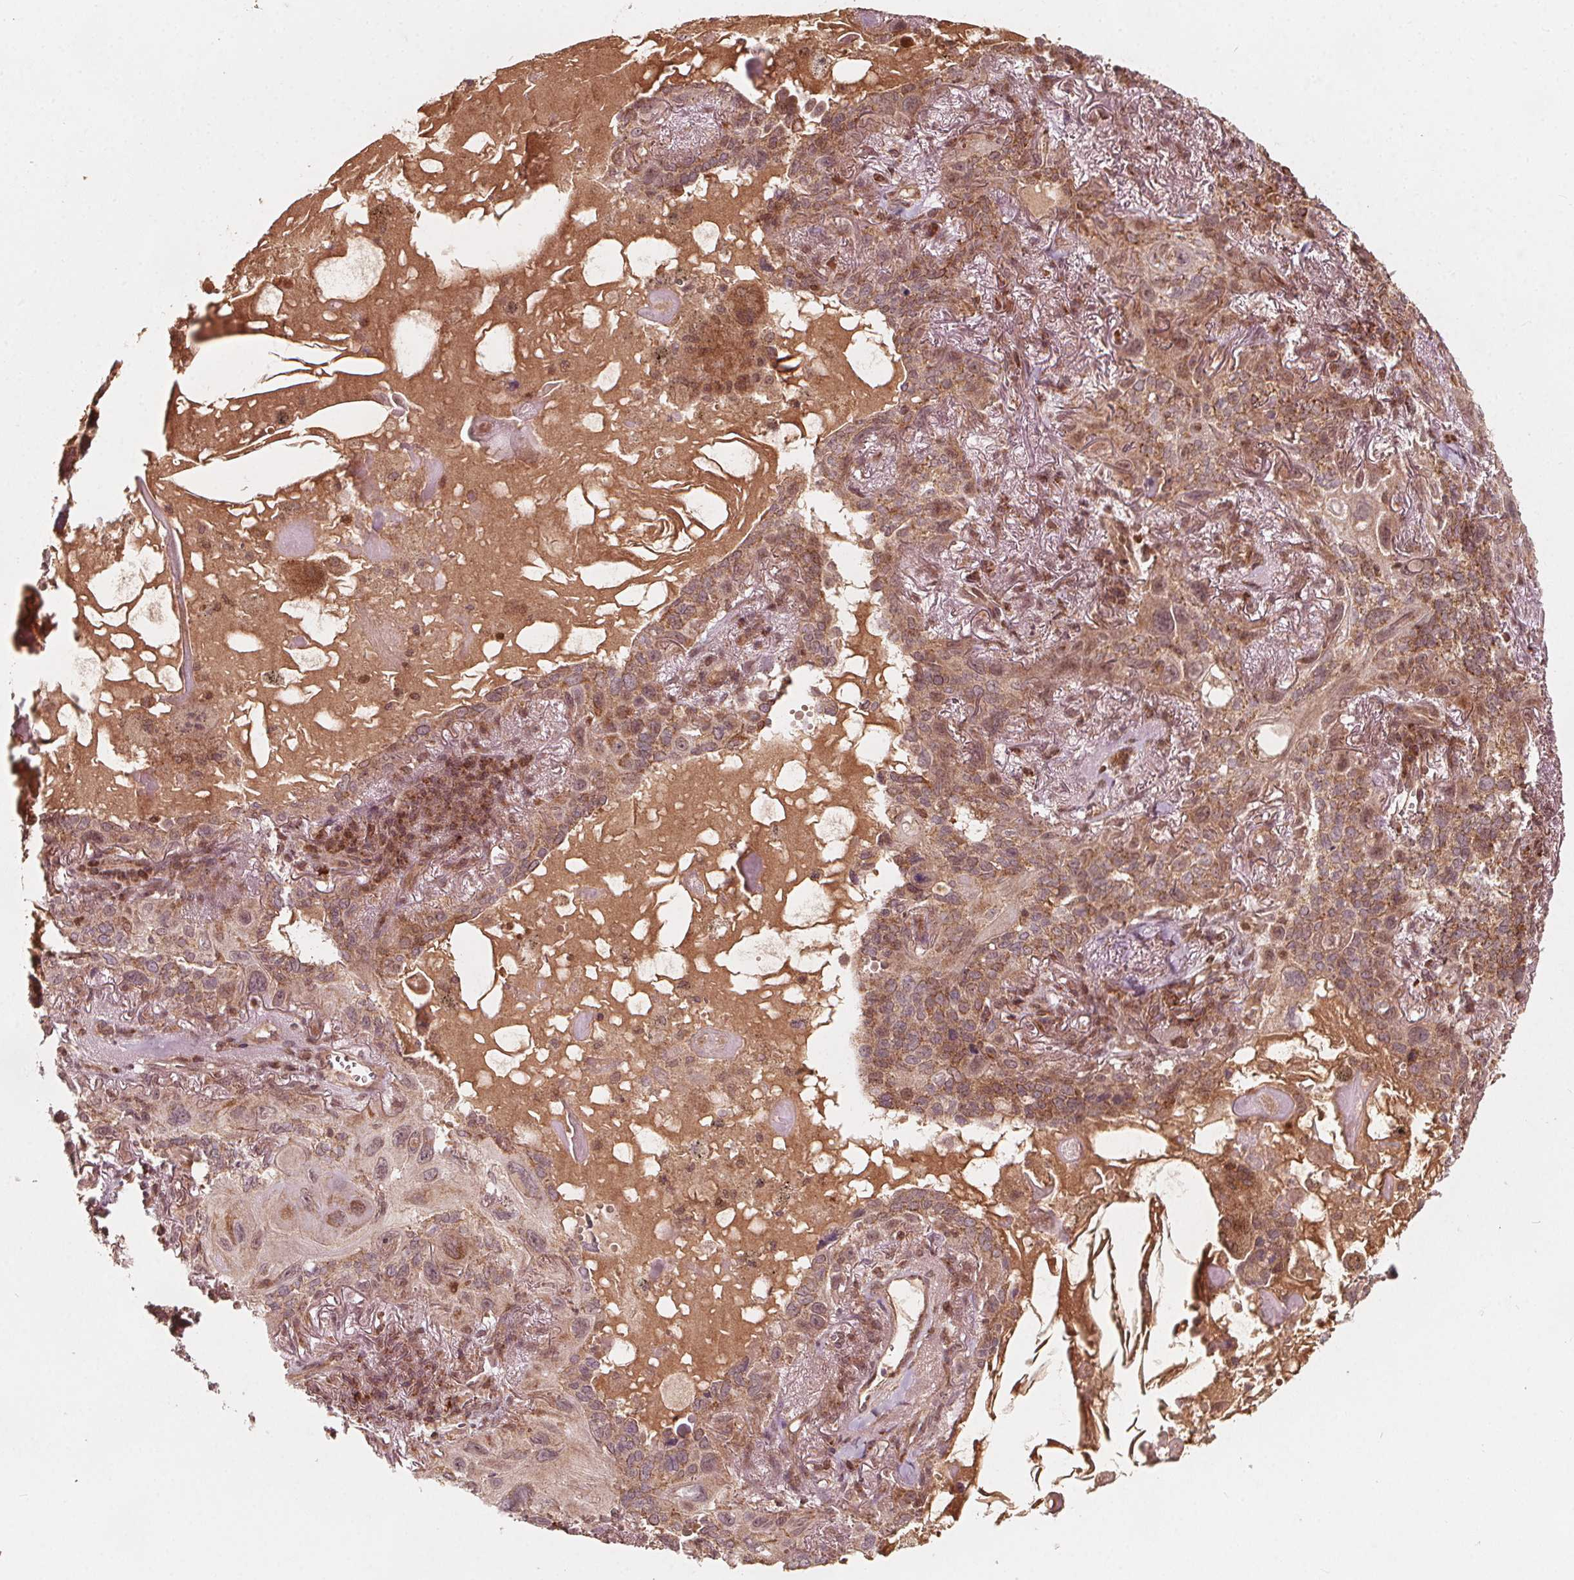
{"staining": {"intensity": "moderate", "quantity": ">75%", "location": "cytoplasmic/membranous"}, "tissue": "lung cancer", "cell_type": "Tumor cells", "image_type": "cancer", "snomed": [{"axis": "morphology", "description": "Squamous cell carcinoma, NOS"}, {"axis": "topography", "description": "Lung"}], "caption": "Tumor cells demonstrate medium levels of moderate cytoplasmic/membranous expression in approximately >75% of cells in human lung cancer.", "gene": "AIP", "patient": {"sex": "male", "age": 79}}